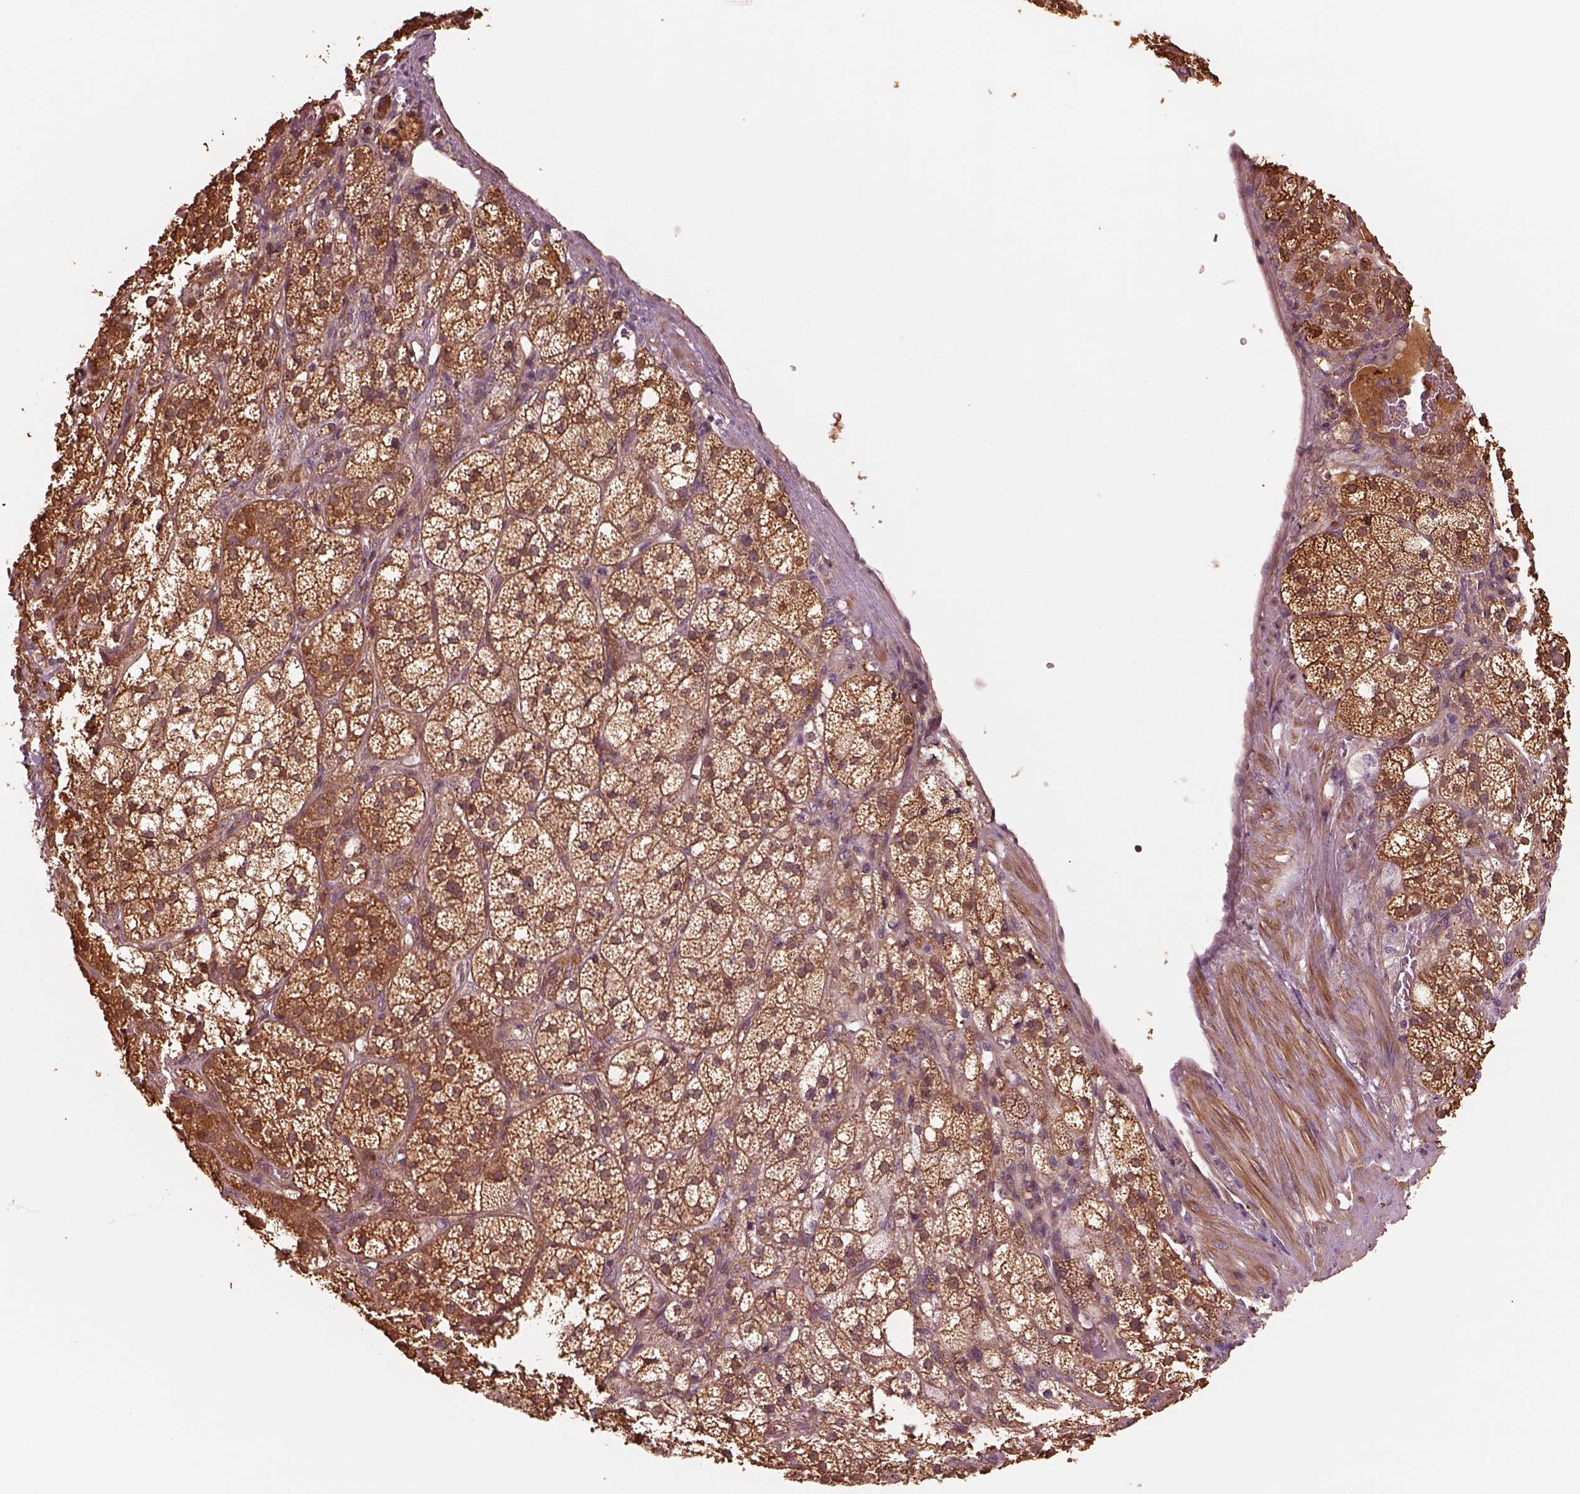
{"staining": {"intensity": "strong", "quantity": ">75%", "location": "cytoplasmic/membranous"}, "tissue": "adrenal gland", "cell_type": "Glandular cells", "image_type": "normal", "snomed": [{"axis": "morphology", "description": "Normal tissue, NOS"}, {"axis": "topography", "description": "Adrenal gland"}], "caption": "Strong cytoplasmic/membranous expression is identified in approximately >75% of glandular cells in benign adrenal gland.", "gene": "ASCC2", "patient": {"sex": "female", "age": 60}}